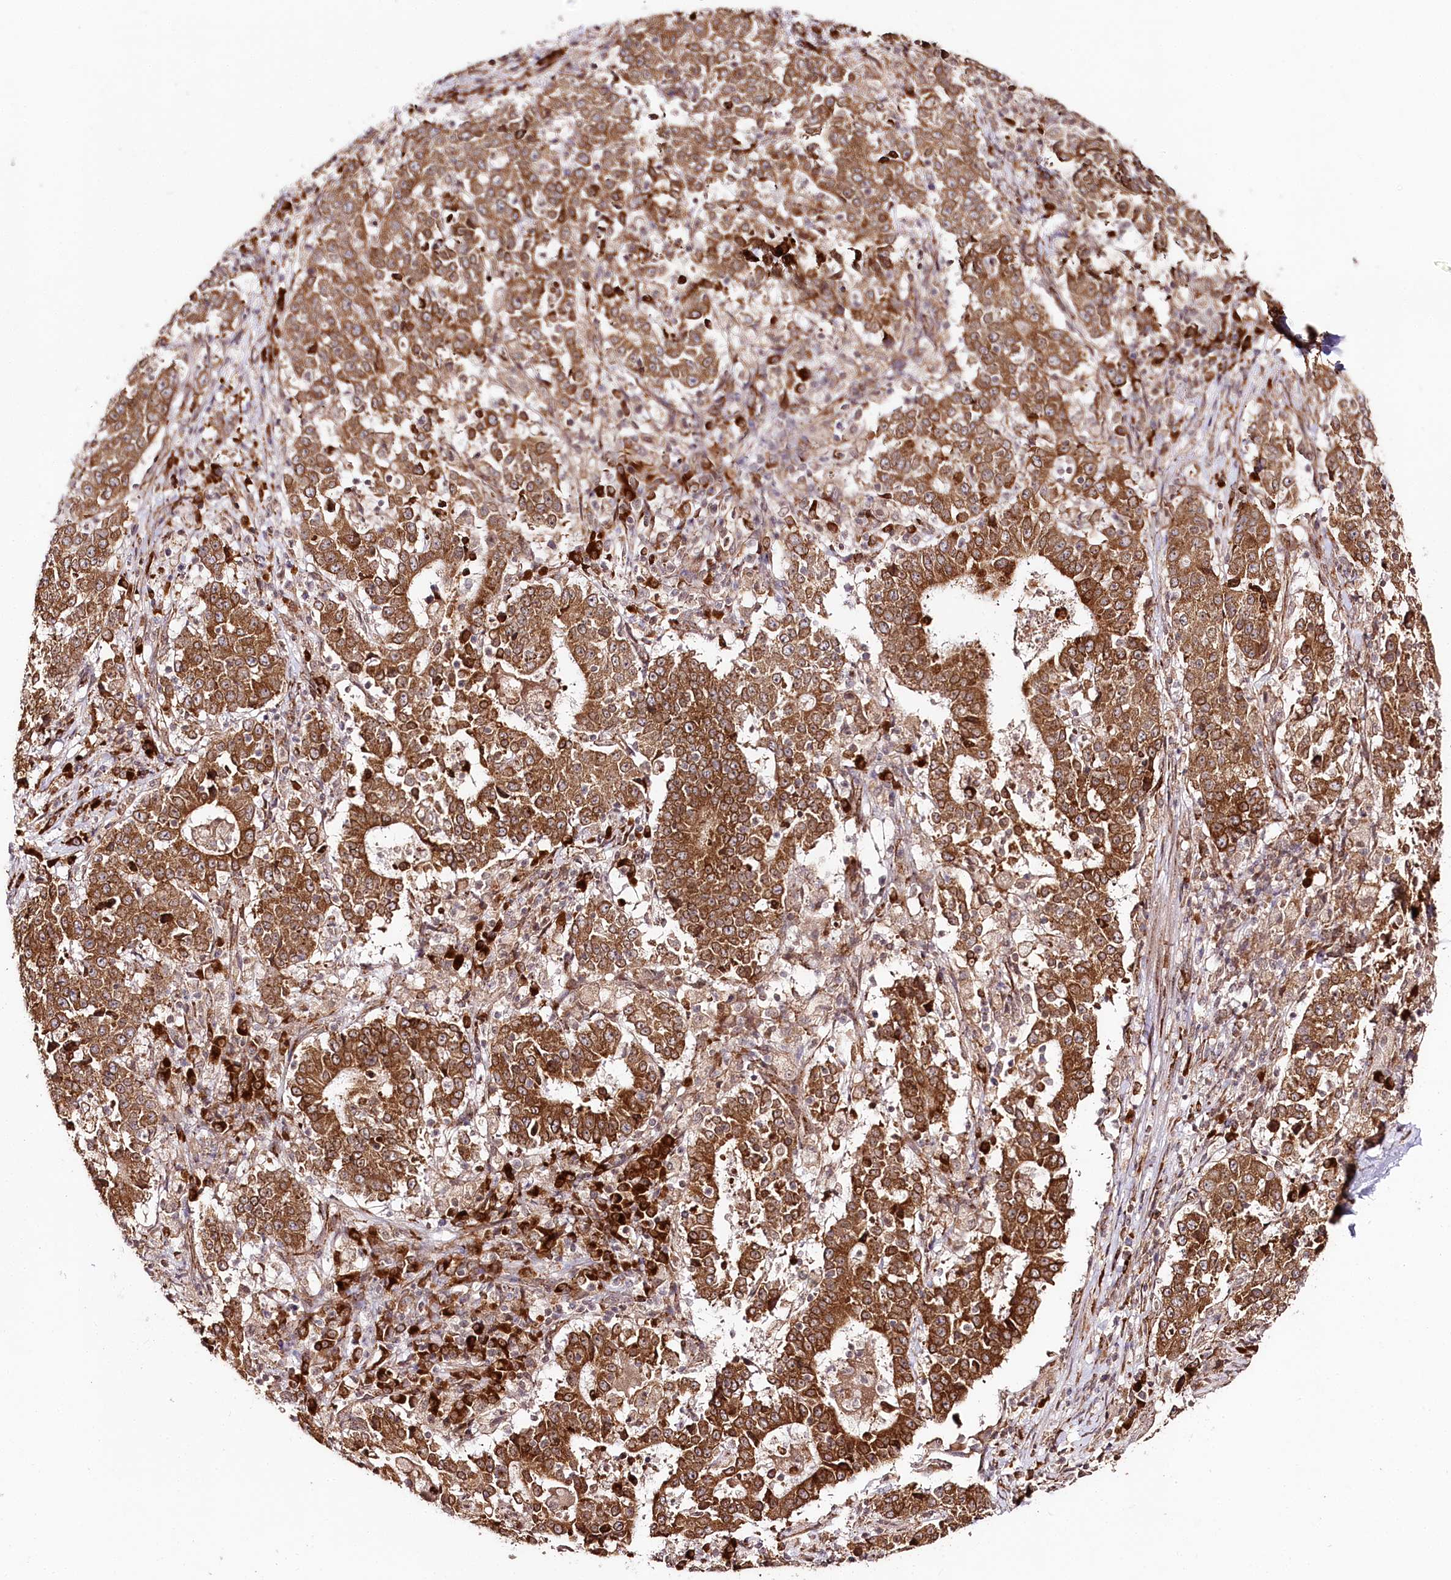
{"staining": {"intensity": "strong", "quantity": ">75%", "location": "cytoplasmic/membranous"}, "tissue": "stomach cancer", "cell_type": "Tumor cells", "image_type": "cancer", "snomed": [{"axis": "morphology", "description": "Adenocarcinoma, NOS"}, {"axis": "topography", "description": "Stomach"}], "caption": "Stomach adenocarcinoma was stained to show a protein in brown. There is high levels of strong cytoplasmic/membranous staining in approximately >75% of tumor cells.", "gene": "ENSG00000144785", "patient": {"sex": "male", "age": 59}}